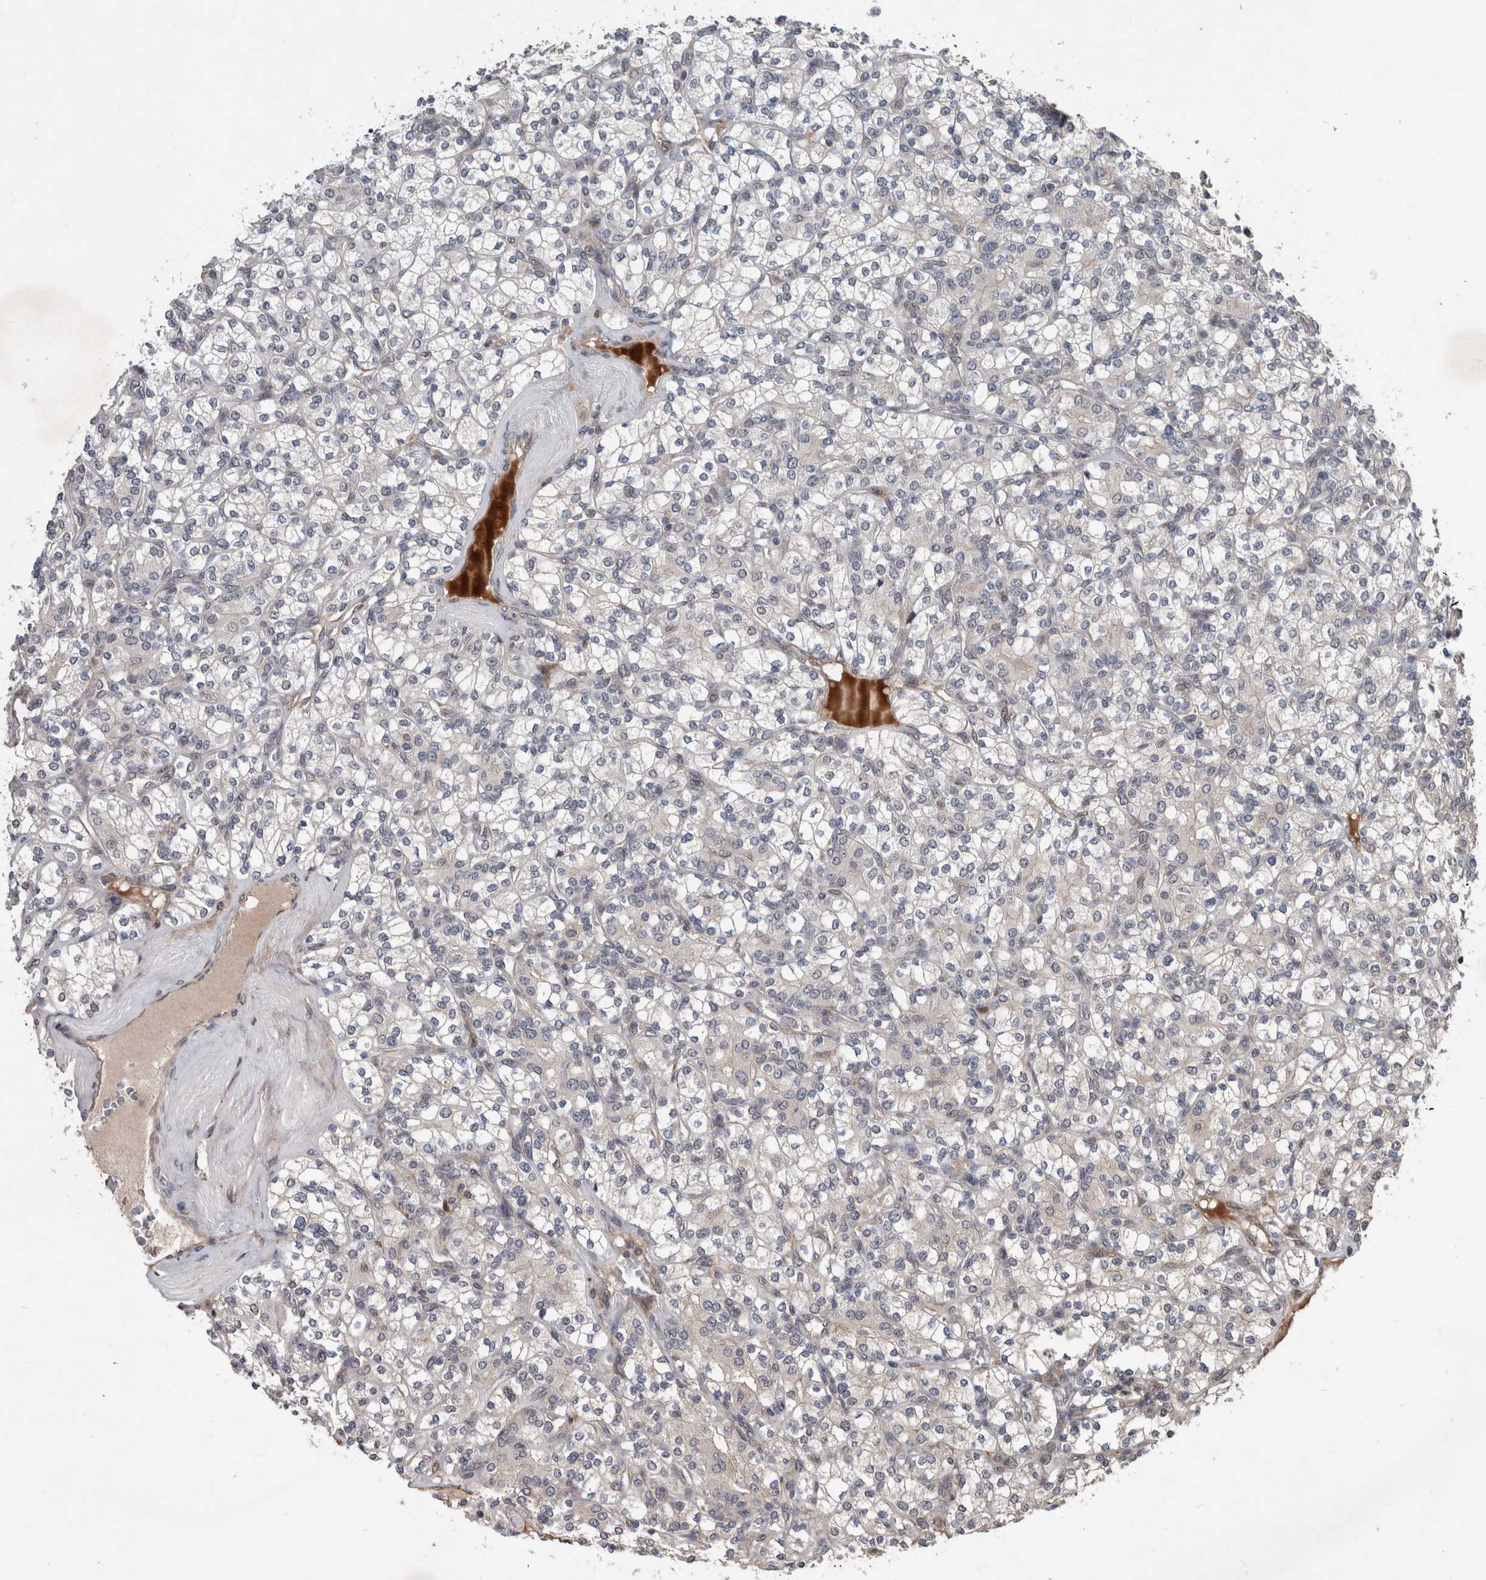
{"staining": {"intensity": "negative", "quantity": "none", "location": "none"}, "tissue": "renal cancer", "cell_type": "Tumor cells", "image_type": "cancer", "snomed": [{"axis": "morphology", "description": "Adenocarcinoma, NOS"}, {"axis": "topography", "description": "Kidney"}], "caption": "Tumor cells are negative for brown protein staining in adenocarcinoma (renal). Brightfield microscopy of immunohistochemistry (IHC) stained with DAB (3,3'-diaminobenzidine) (brown) and hematoxylin (blue), captured at high magnification.", "gene": "GIMAP6", "patient": {"sex": "male", "age": 77}}